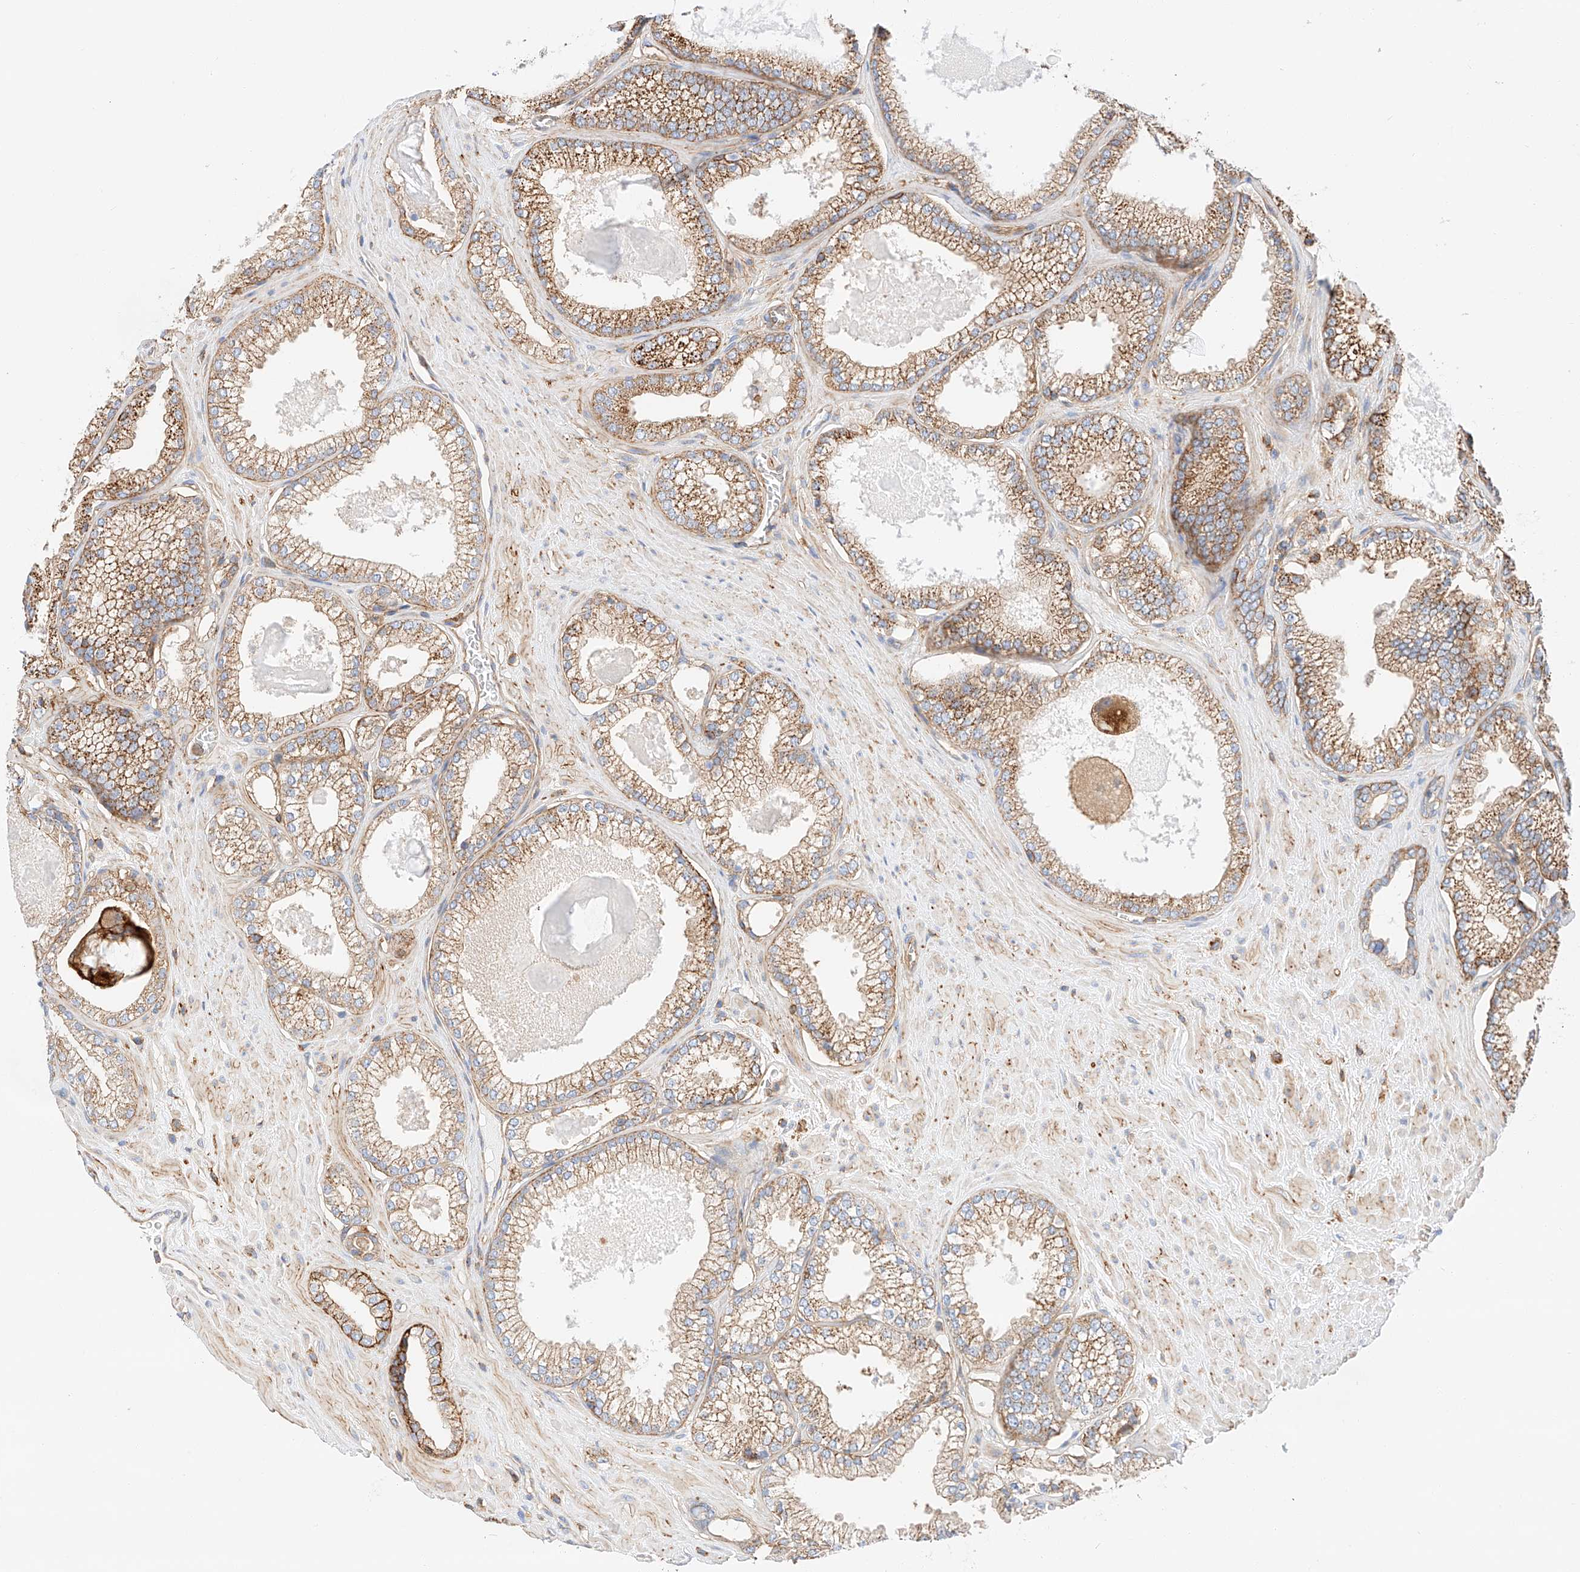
{"staining": {"intensity": "moderate", "quantity": ">75%", "location": "cytoplasmic/membranous"}, "tissue": "prostate cancer", "cell_type": "Tumor cells", "image_type": "cancer", "snomed": [{"axis": "morphology", "description": "Adenocarcinoma, Low grade"}, {"axis": "topography", "description": "Prostate"}], "caption": "This photomicrograph exhibits immunohistochemistry staining of prostate cancer (low-grade adenocarcinoma), with medium moderate cytoplasmic/membranous expression in approximately >75% of tumor cells.", "gene": "HAUS4", "patient": {"sex": "male", "age": 62}}